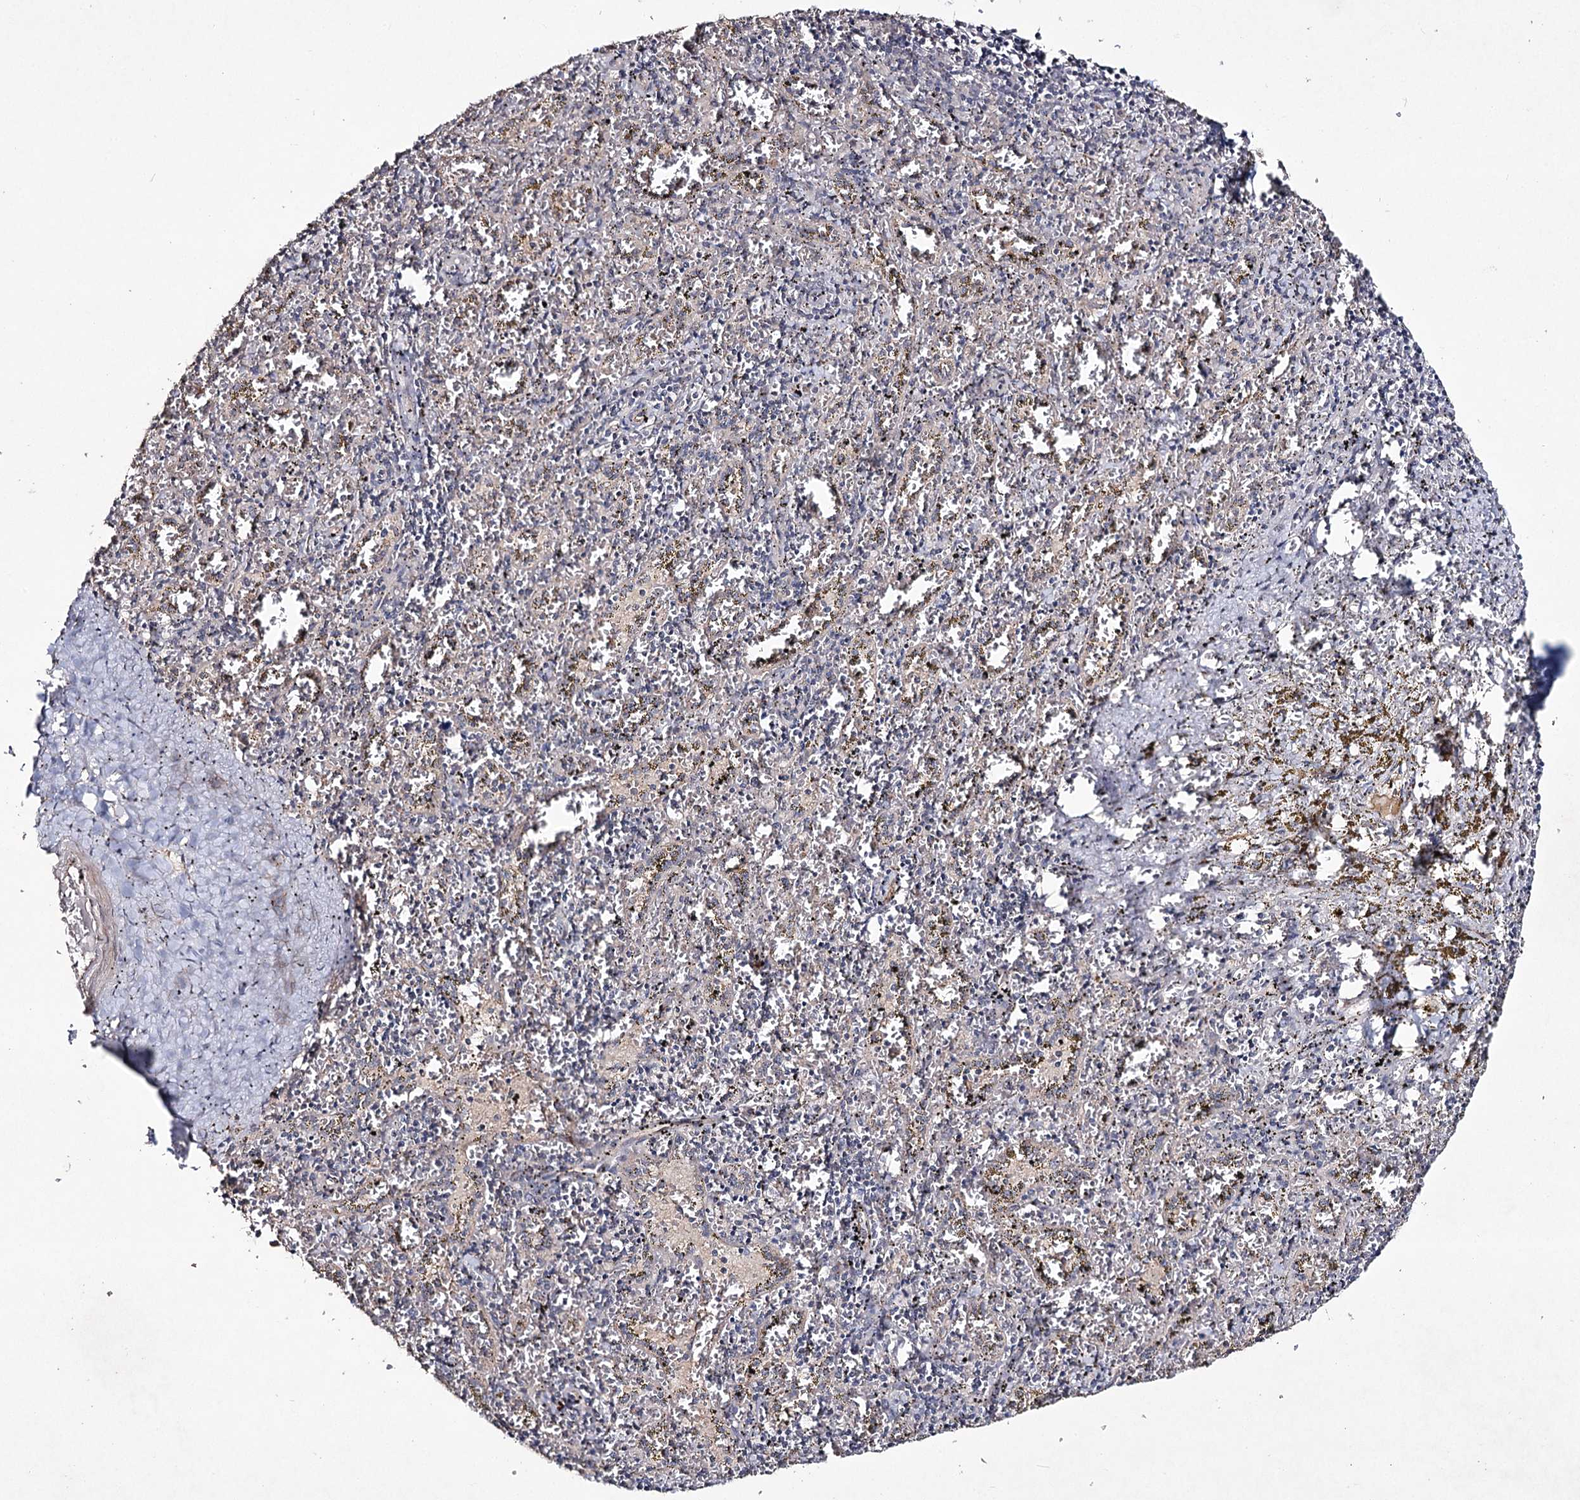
{"staining": {"intensity": "negative", "quantity": "none", "location": "none"}, "tissue": "spleen", "cell_type": "Cells in red pulp", "image_type": "normal", "snomed": [{"axis": "morphology", "description": "Normal tissue, NOS"}, {"axis": "topography", "description": "Spleen"}], "caption": "Spleen stained for a protein using immunohistochemistry (IHC) demonstrates no staining cells in red pulp.", "gene": "SEMA4G", "patient": {"sex": "male", "age": 11}}